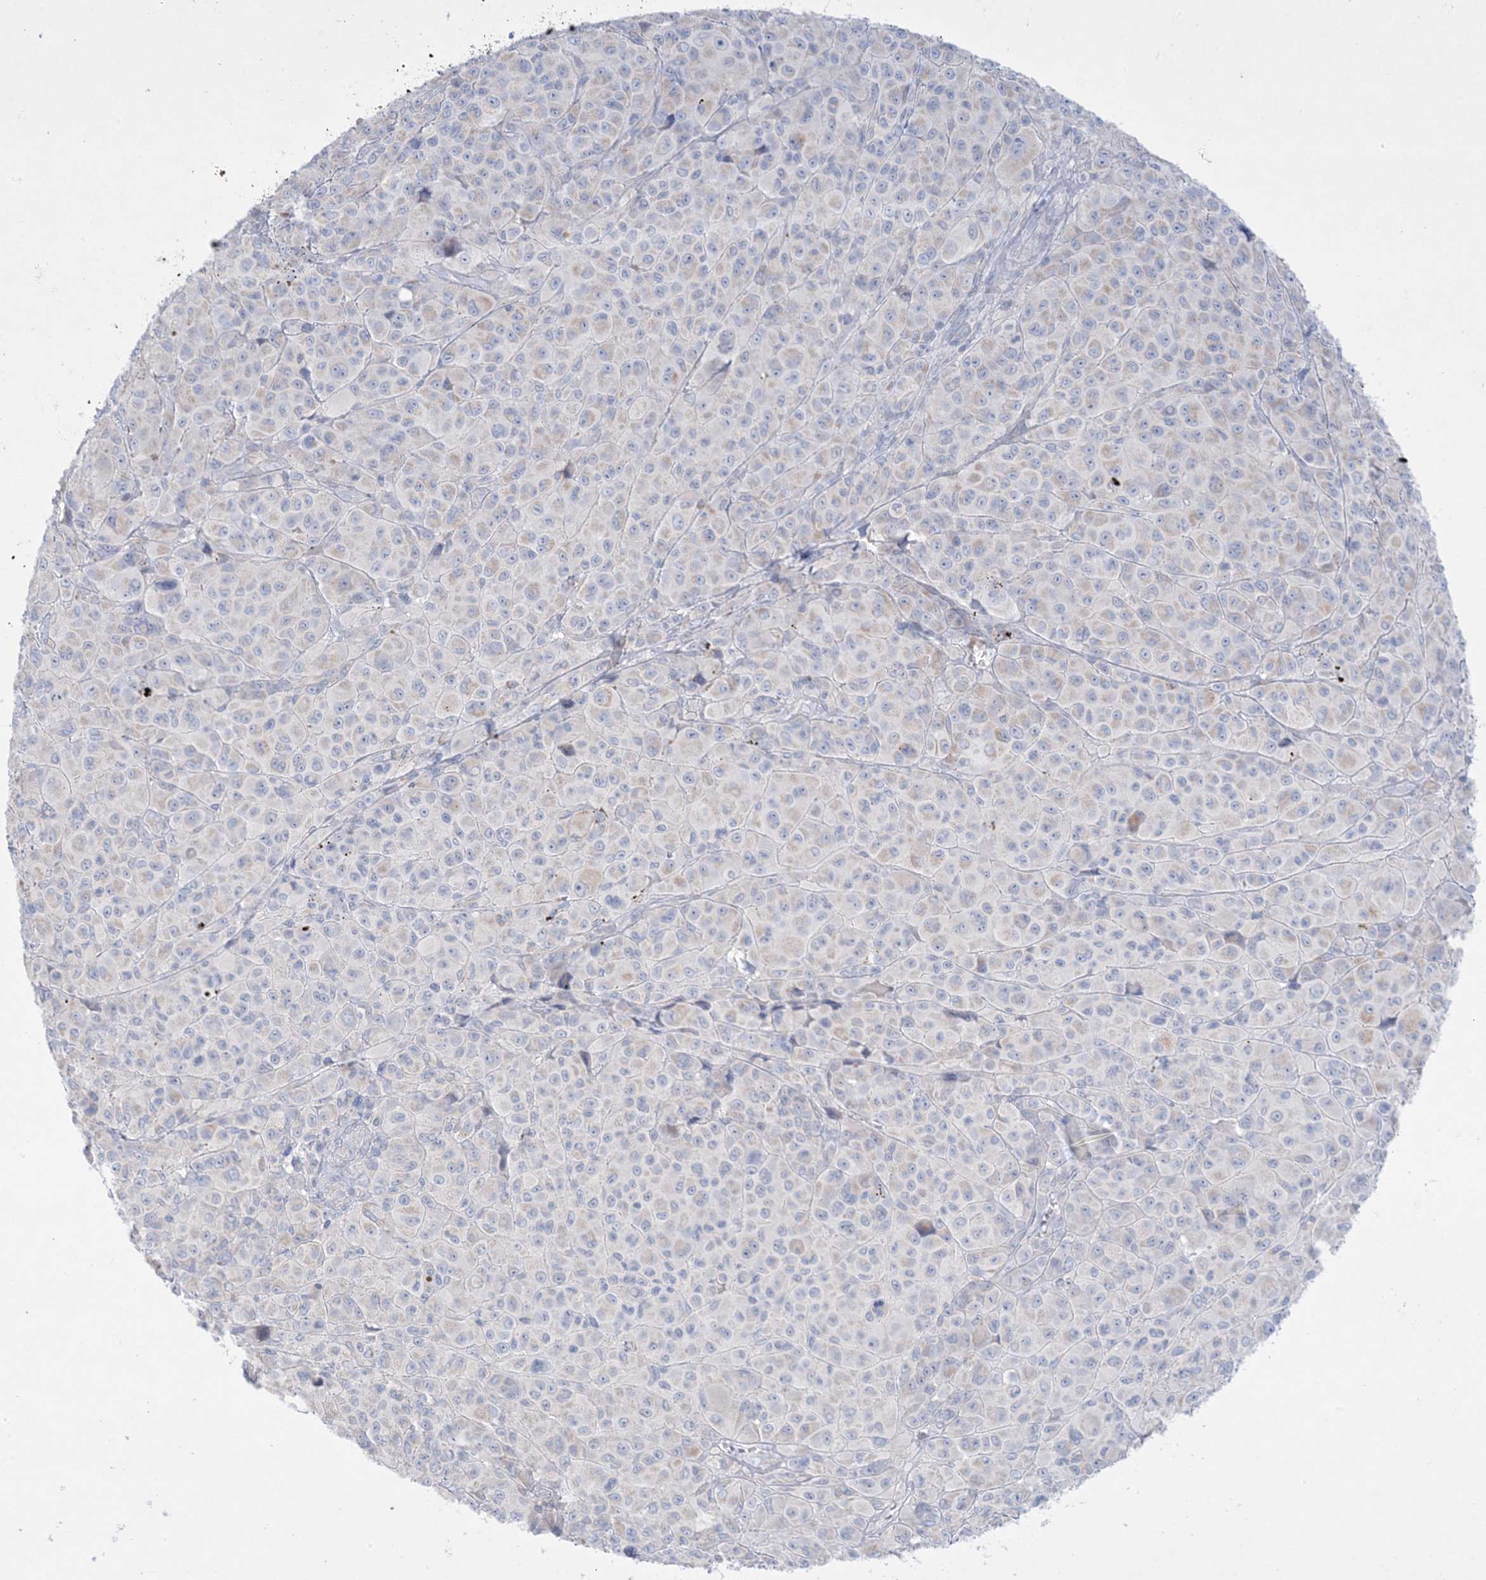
{"staining": {"intensity": "negative", "quantity": "none", "location": "none"}, "tissue": "melanoma", "cell_type": "Tumor cells", "image_type": "cancer", "snomed": [{"axis": "morphology", "description": "Malignant melanoma, NOS"}, {"axis": "topography", "description": "Skin of trunk"}], "caption": "DAB immunohistochemical staining of melanoma exhibits no significant staining in tumor cells.", "gene": "KCTD6", "patient": {"sex": "male", "age": 71}}